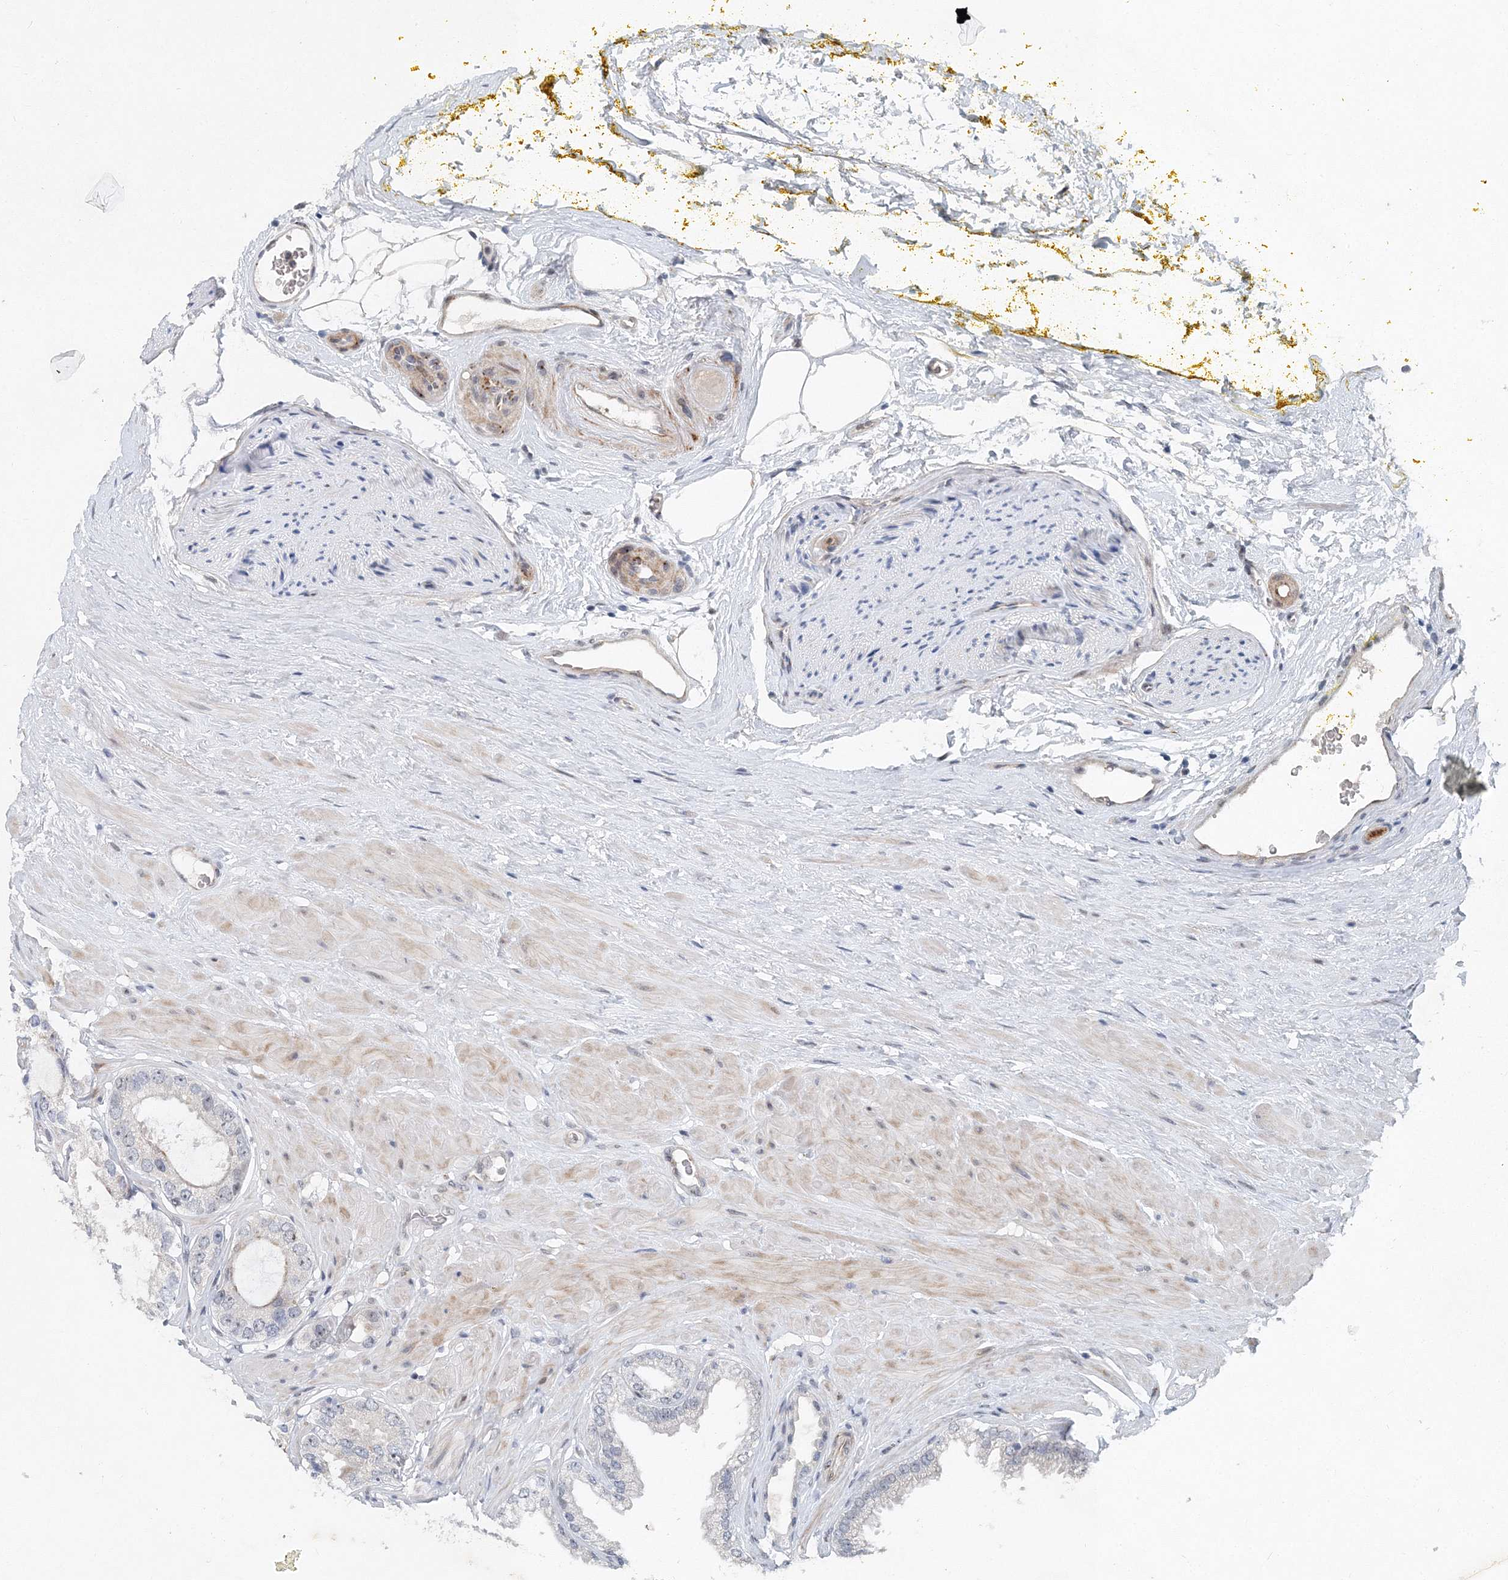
{"staining": {"intensity": "negative", "quantity": "none", "location": "none"}, "tissue": "prostate cancer", "cell_type": "Tumor cells", "image_type": "cancer", "snomed": [{"axis": "morphology", "description": "Adenocarcinoma, High grade"}, {"axis": "topography", "description": "Prostate"}], "caption": "Immunohistochemical staining of human prostate cancer shows no significant staining in tumor cells.", "gene": "UIMC1", "patient": {"sex": "male", "age": 59}}